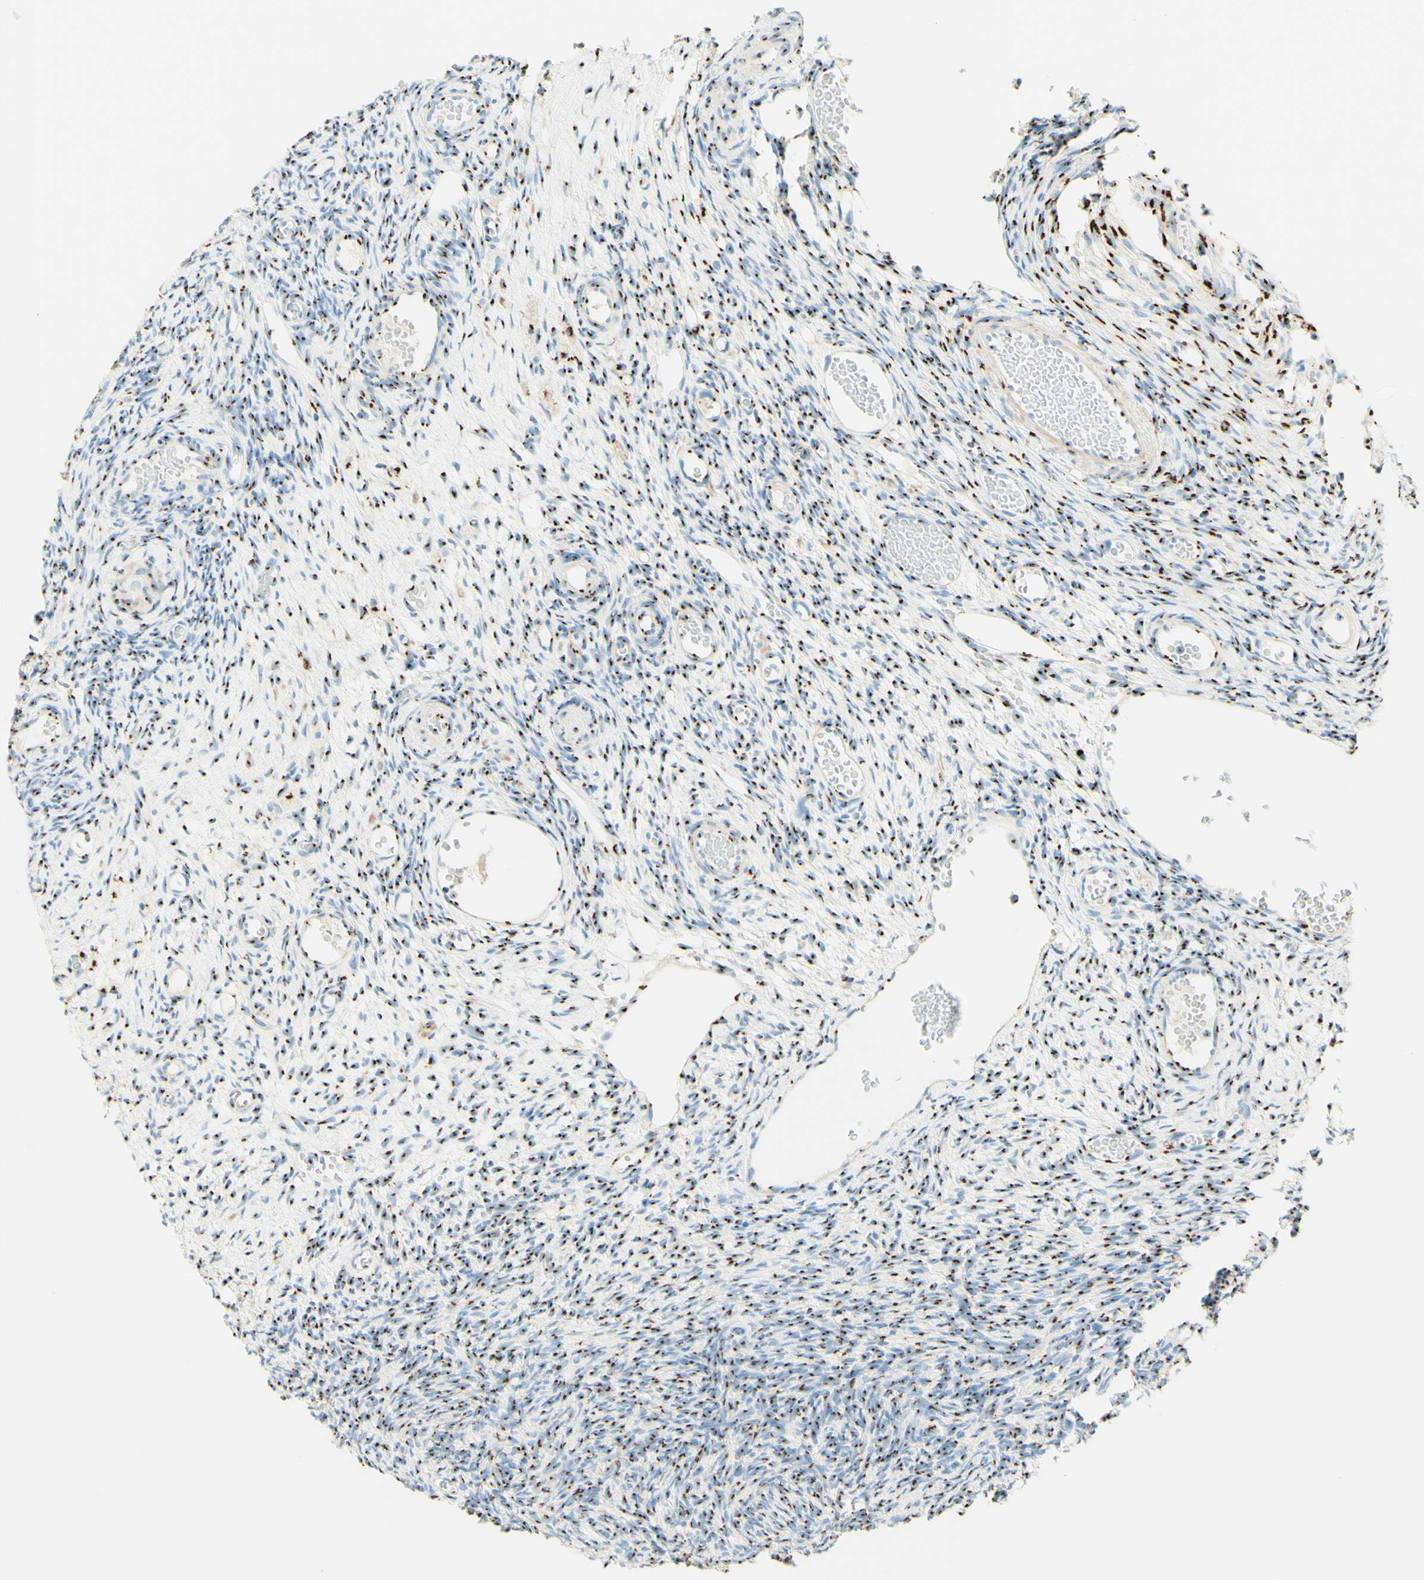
{"staining": {"intensity": "strong", "quantity": ">75%", "location": "cytoplasmic/membranous"}, "tissue": "ovary", "cell_type": "Ovarian stroma cells", "image_type": "normal", "snomed": [{"axis": "morphology", "description": "Normal tissue, NOS"}, {"axis": "topography", "description": "Ovary"}], "caption": "A brown stain labels strong cytoplasmic/membranous positivity of a protein in ovarian stroma cells of benign human ovary.", "gene": "GOLGB1", "patient": {"sex": "female", "age": 35}}